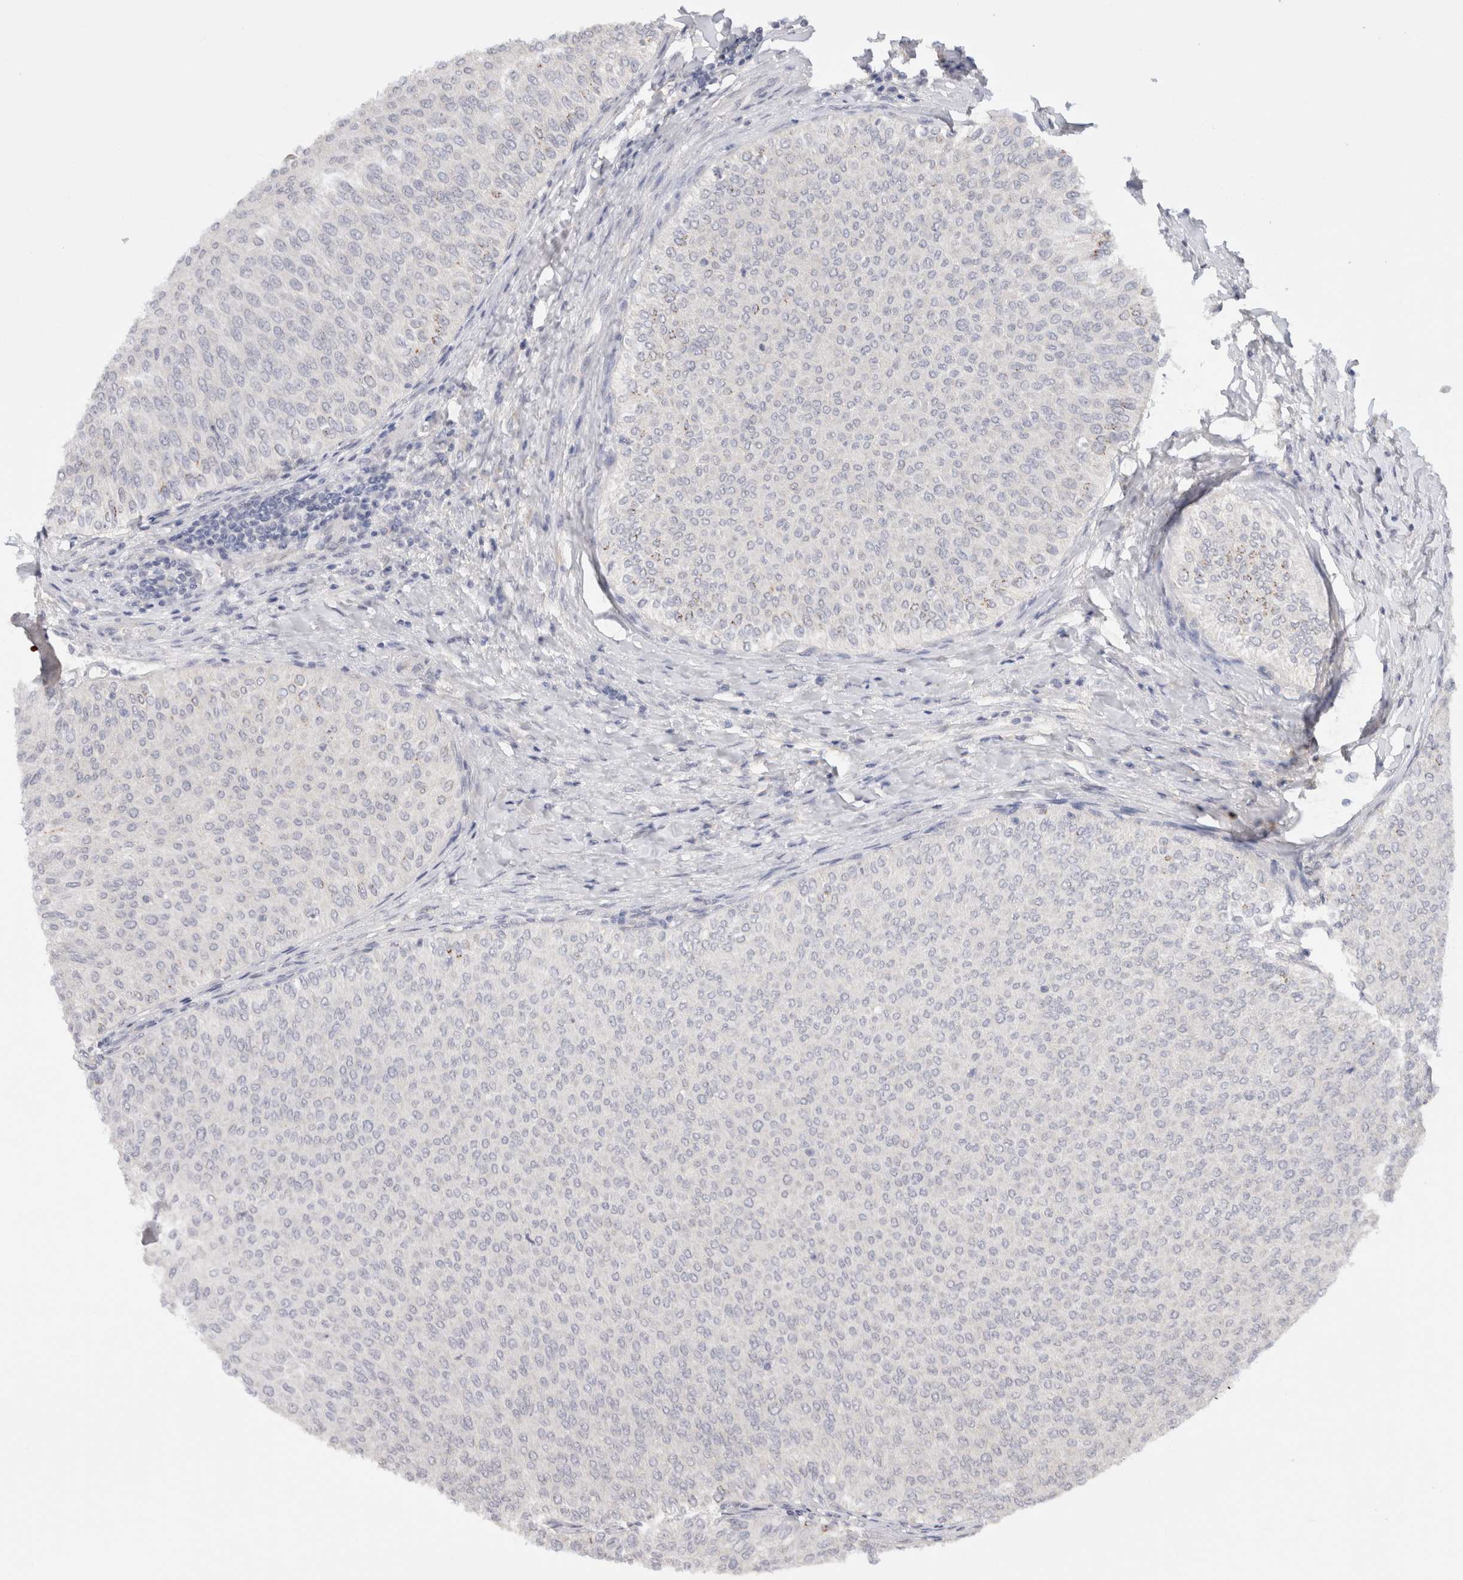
{"staining": {"intensity": "negative", "quantity": "none", "location": "none"}, "tissue": "urothelial cancer", "cell_type": "Tumor cells", "image_type": "cancer", "snomed": [{"axis": "morphology", "description": "Urothelial carcinoma, Low grade"}, {"axis": "topography", "description": "Urinary bladder"}], "caption": "Tumor cells show no significant staining in low-grade urothelial carcinoma. The staining is performed using DAB brown chromogen with nuclei counter-stained in using hematoxylin.", "gene": "CHRM4", "patient": {"sex": "male", "age": 78}}